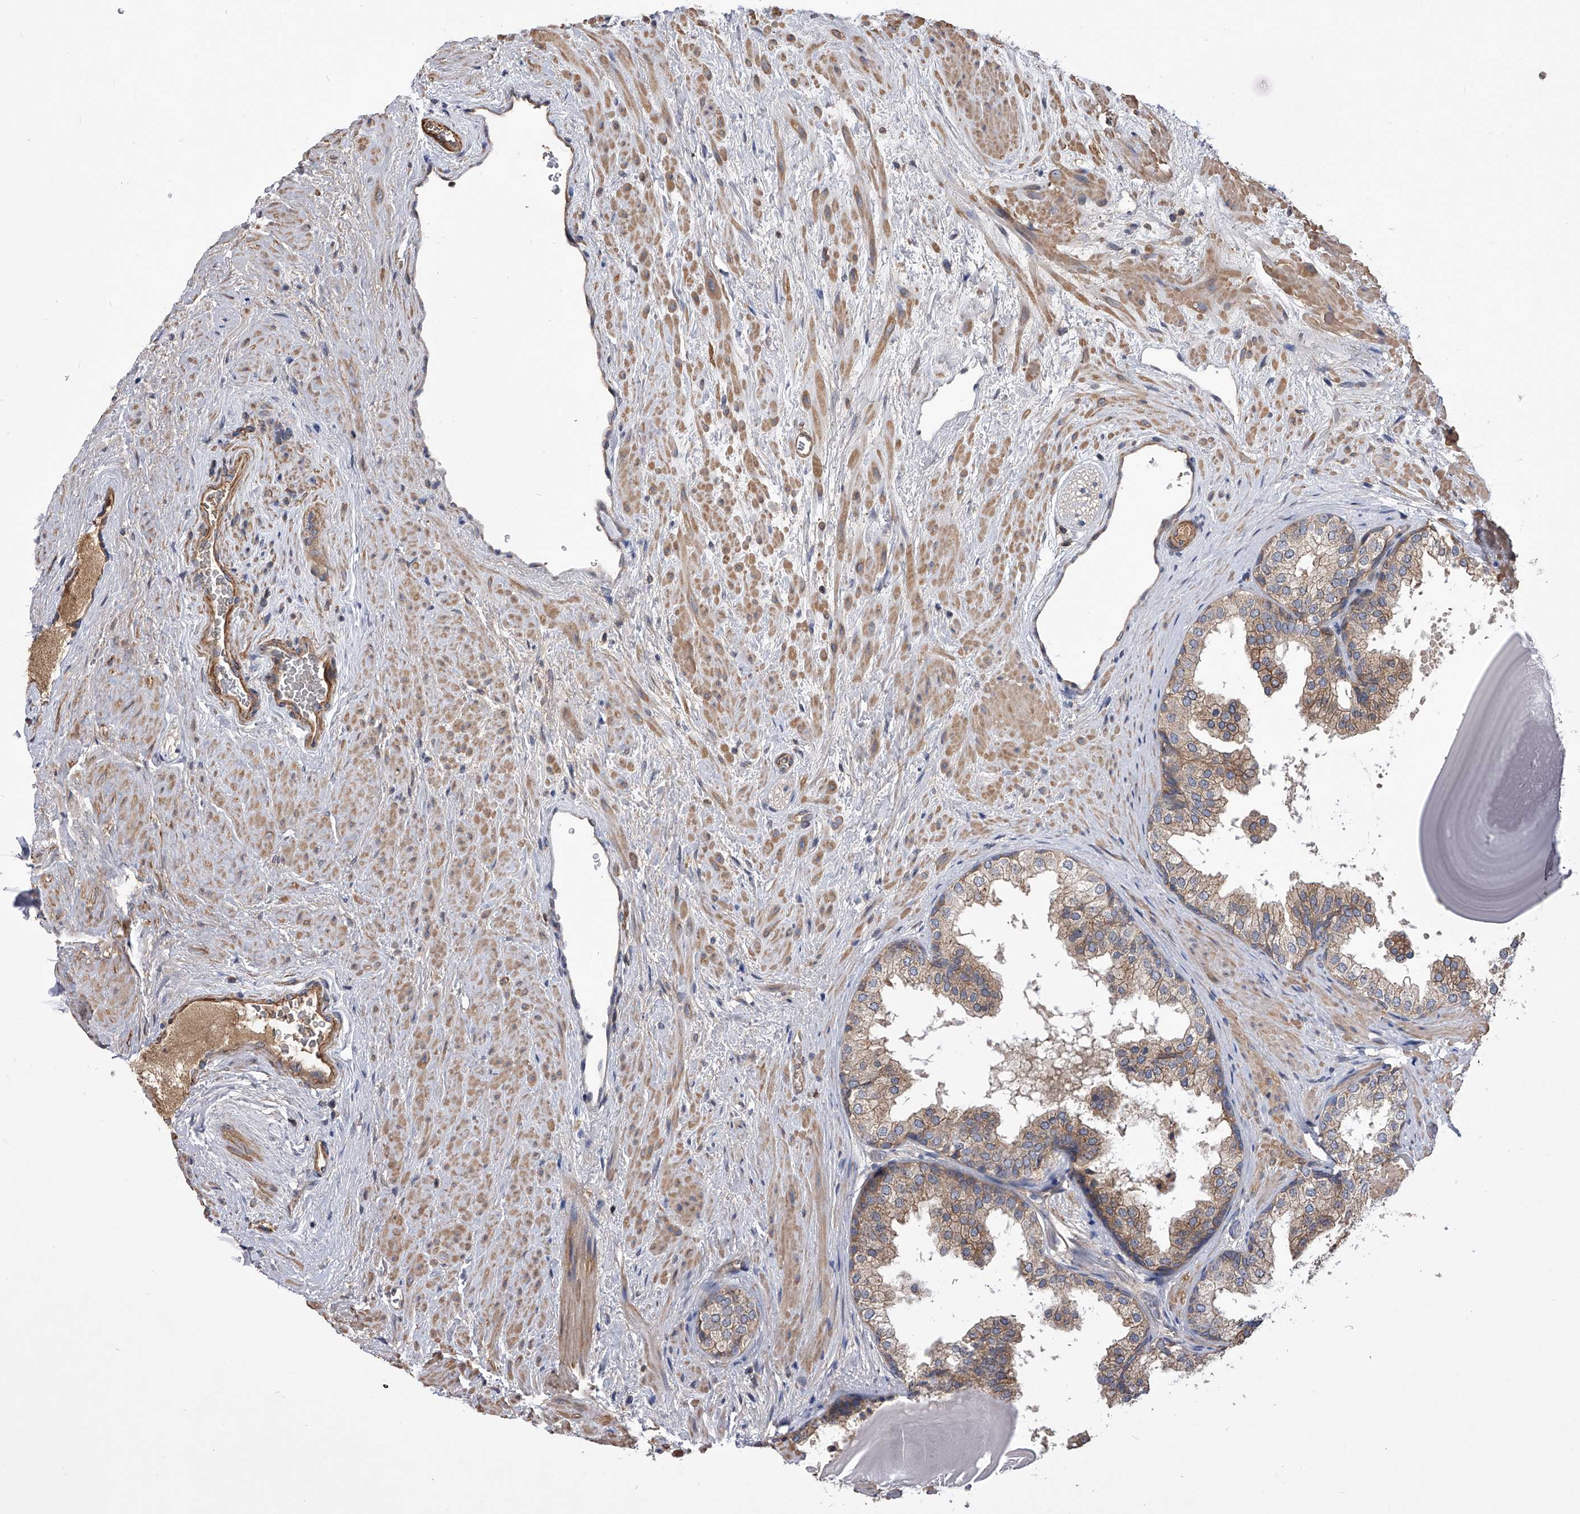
{"staining": {"intensity": "moderate", "quantity": "25%-75%", "location": "cytoplasmic/membranous"}, "tissue": "prostate", "cell_type": "Glandular cells", "image_type": "normal", "snomed": [{"axis": "morphology", "description": "Normal tissue, NOS"}, {"axis": "topography", "description": "Prostate"}], "caption": "Immunohistochemistry (IHC) histopathology image of normal prostate stained for a protein (brown), which displays medium levels of moderate cytoplasmic/membranous expression in about 25%-75% of glandular cells.", "gene": "CUL7", "patient": {"sex": "male", "age": 48}}